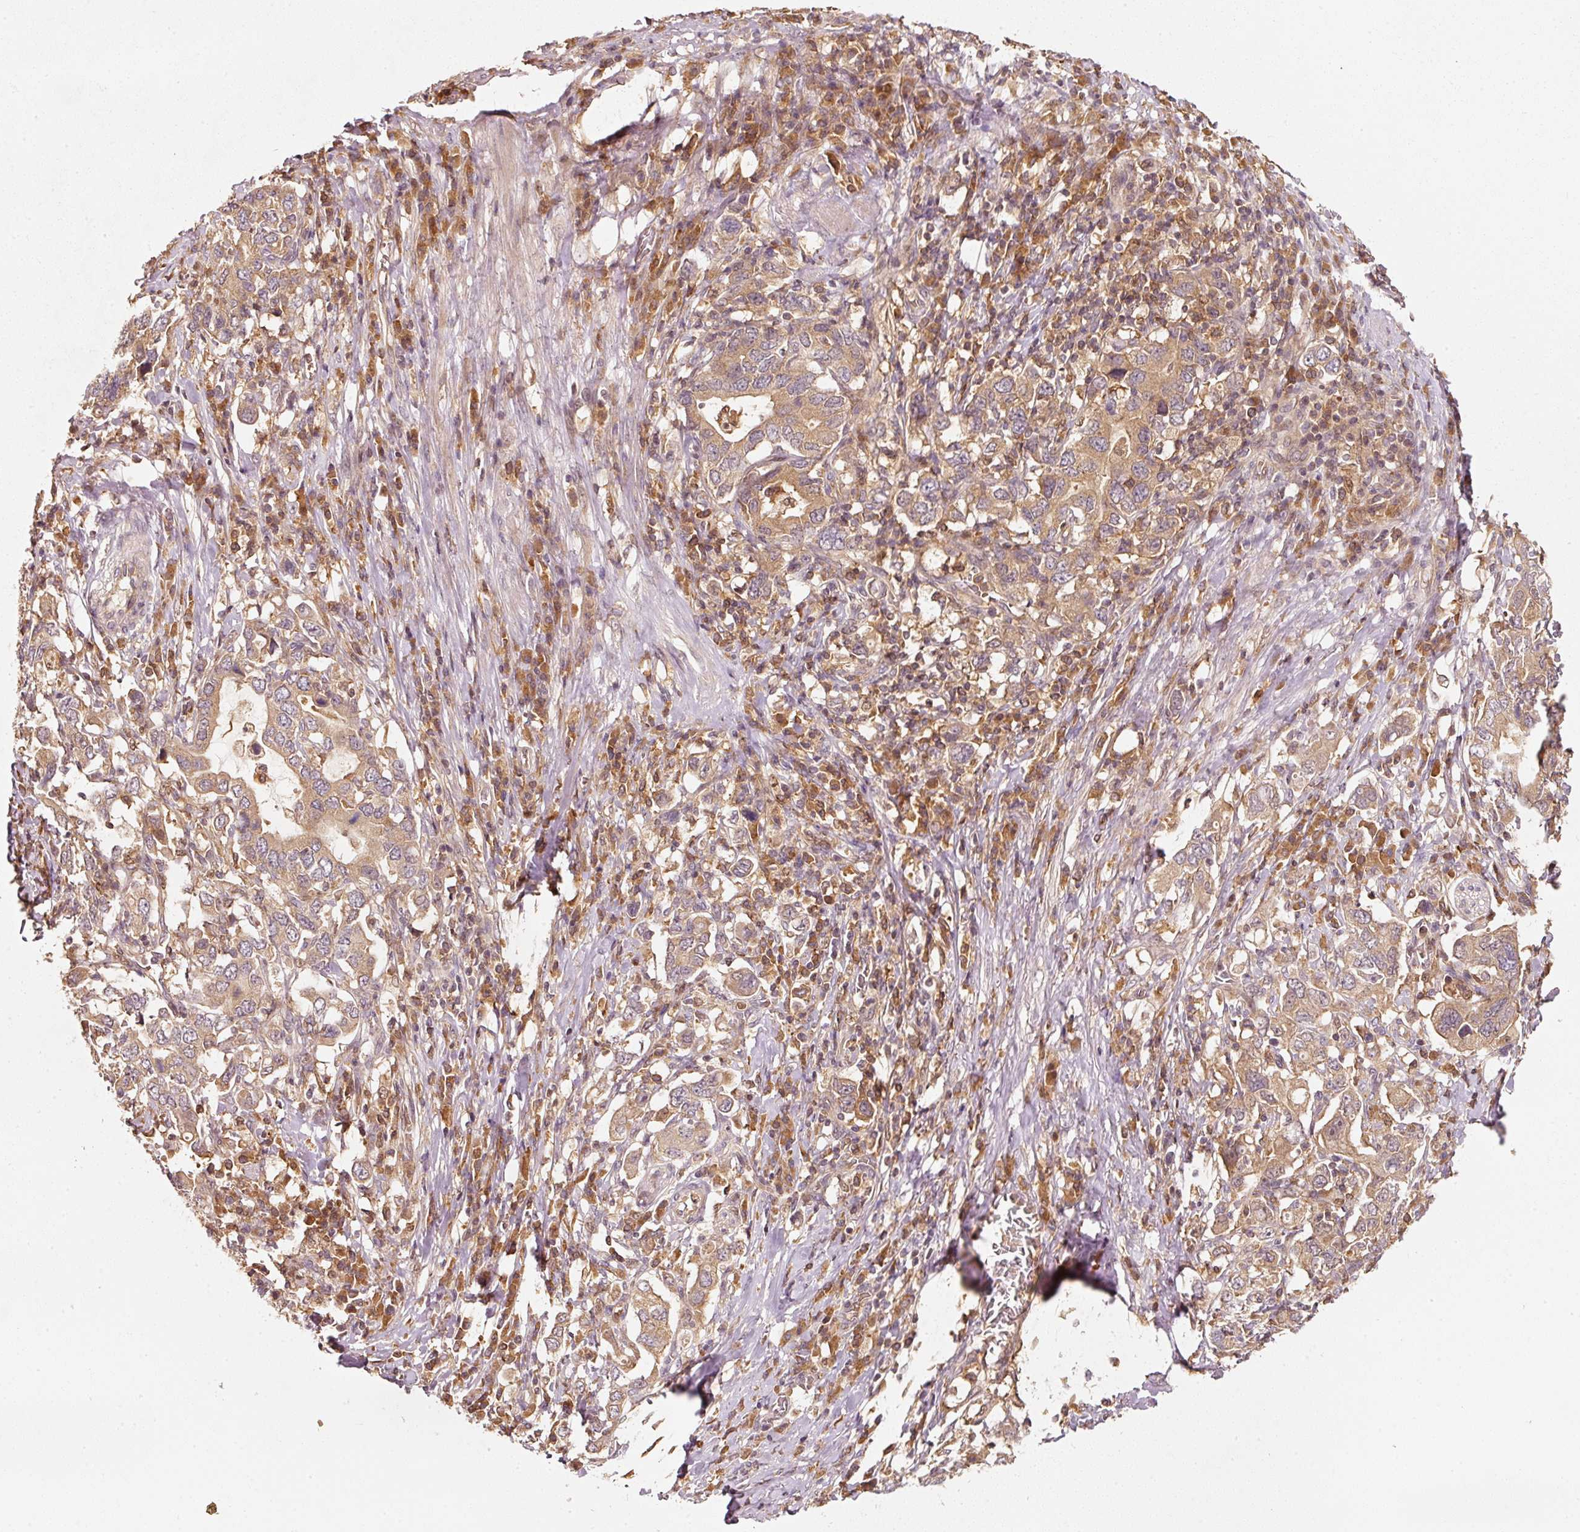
{"staining": {"intensity": "moderate", "quantity": ">75%", "location": "cytoplasmic/membranous"}, "tissue": "stomach cancer", "cell_type": "Tumor cells", "image_type": "cancer", "snomed": [{"axis": "morphology", "description": "Adenocarcinoma, NOS"}, {"axis": "topography", "description": "Stomach, upper"}, {"axis": "topography", "description": "Stomach"}], "caption": "Stomach cancer (adenocarcinoma) was stained to show a protein in brown. There is medium levels of moderate cytoplasmic/membranous expression in approximately >75% of tumor cells. Using DAB (3,3'-diaminobenzidine) (brown) and hematoxylin (blue) stains, captured at high magnification using brightfield microscopy.", "gene": "RRAS2", "patient": {"sex": "male", "age": 62}}